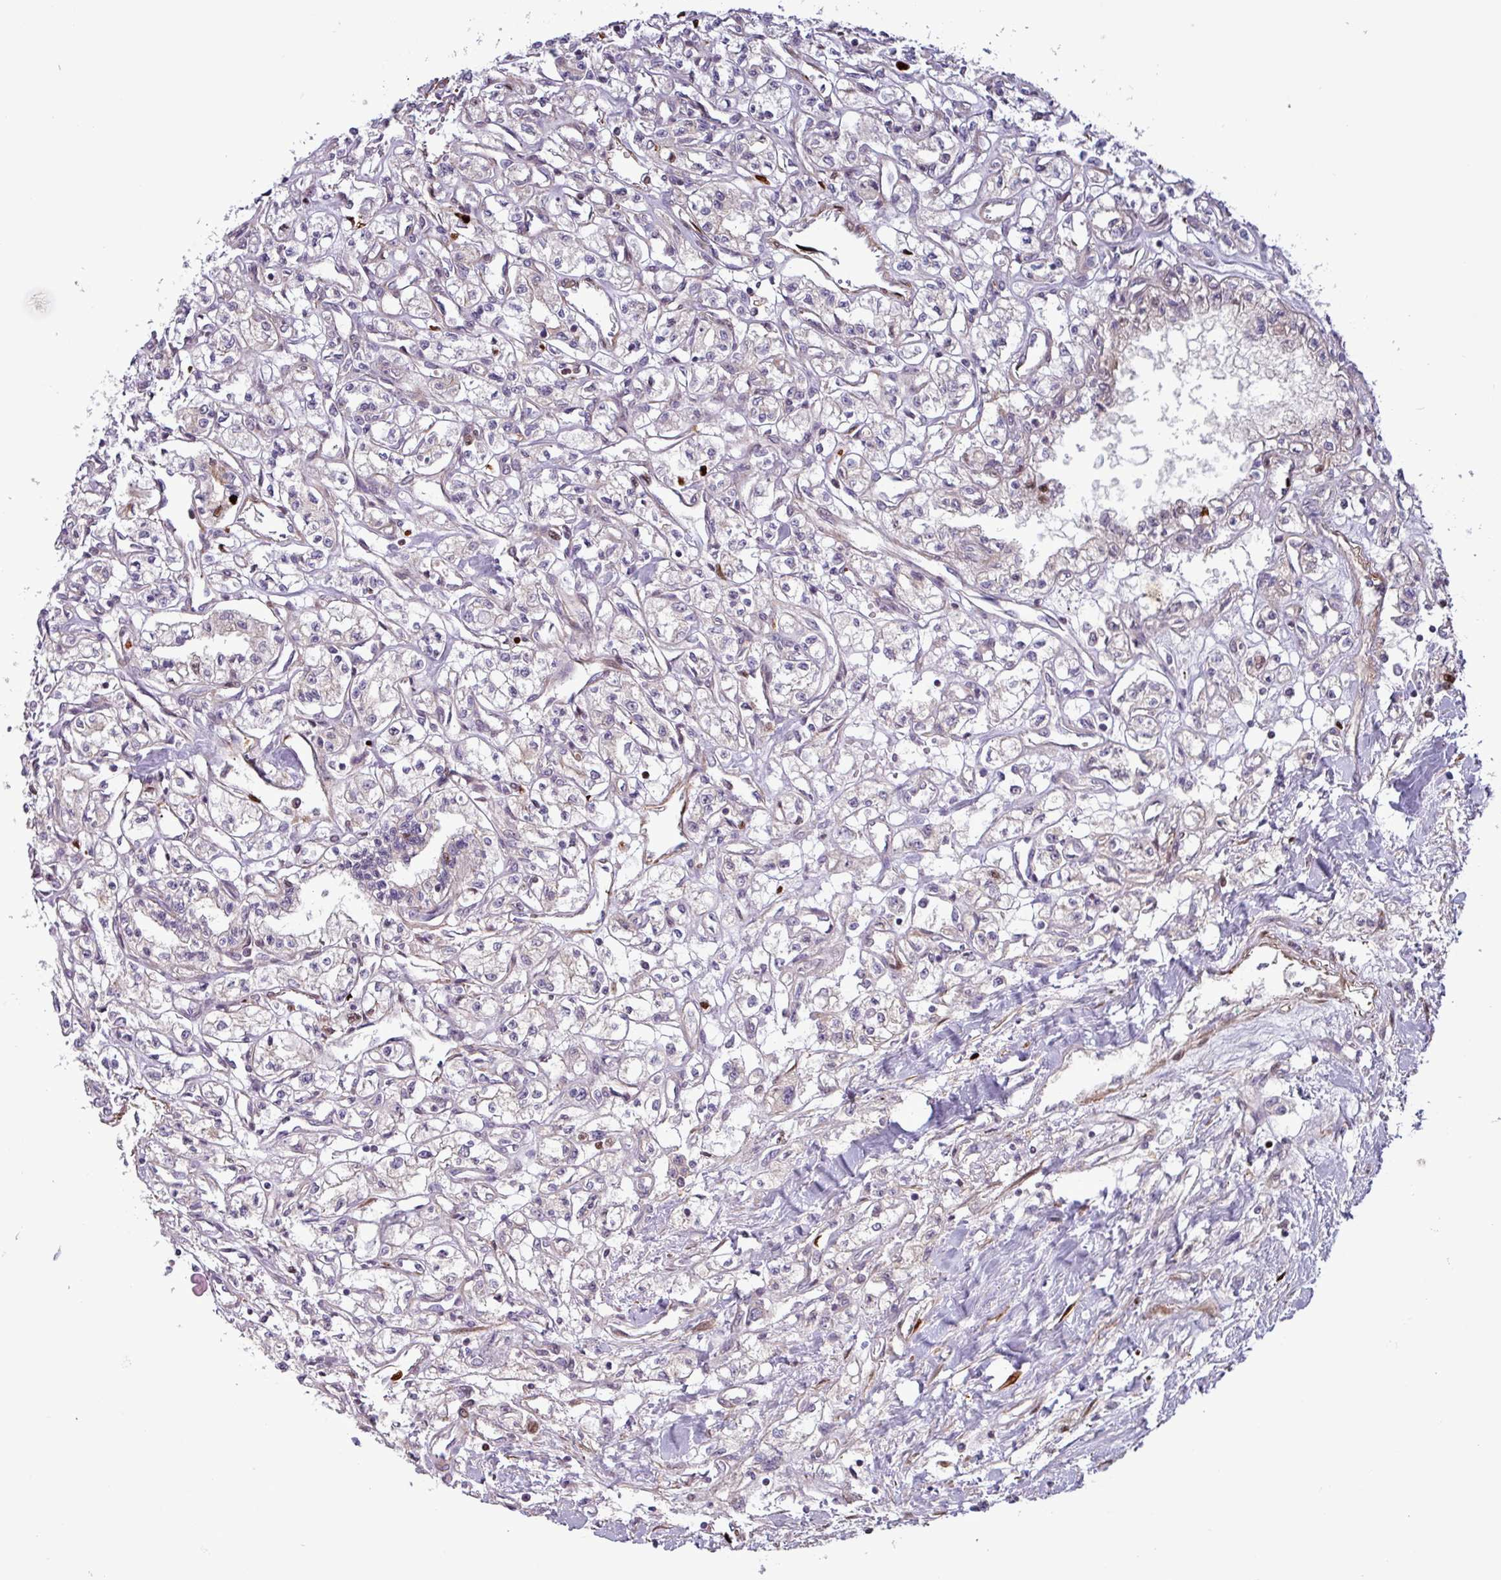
{"staining": {"intensity": "negative", "quantity": "none", "location": "none"}, "tissue": "renal cancer", "cell_type": "Tumor cells", "image_type": "cancer", "snomed": [{"axis": "morphology", "description": "Adenocarcinoma, NOS"}, {"axis": "topography", "description": "Kidney"}], "caption": "Immunohistochemistry image of neoplastic tissue: human renal adenocarcinoma stained with DAB (3,3'-diaminobenzidine) demonstrates no significant protein staining in tumor cells.", "gene": "PCED1A", "patient": {"sex": "male", "age": 56}}